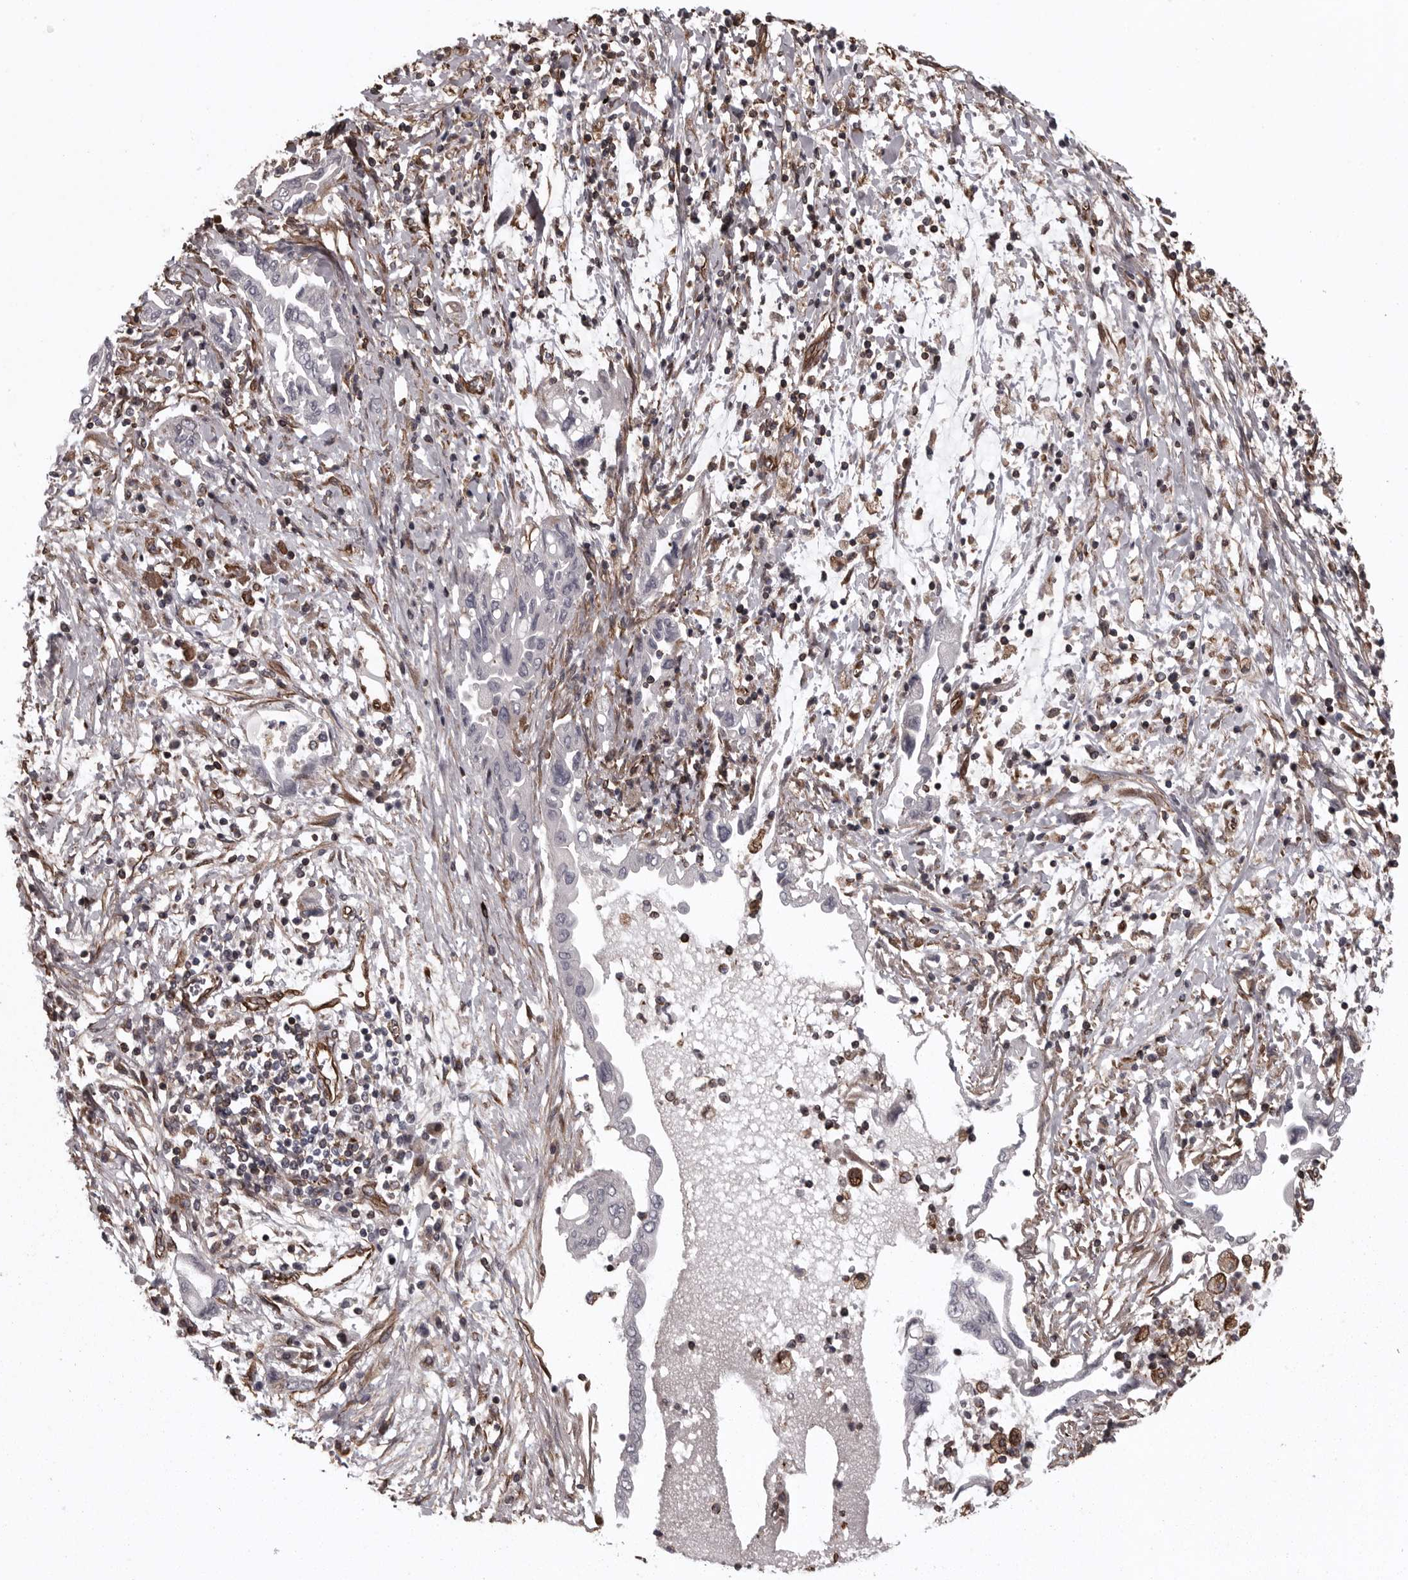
{"staining": {"intensity": "negative", "quantity": "none", "location": "none"}, "tissue": "pancreatic cancer", "cell_type": "Tumor cells", "image_type": "cancer", "snomed": [{"axis": "morphology", "description": "Adenocarcinoma, NOS"}, {"axis": "topography", "description": "Pancreas"}], "caption": "Tumor cells are negative for protein expression in human pancreatic cancer (adenocarcinoma). The staining is performed using DAB (3,3'-diaminobenzidine) brown chromogen with nuclei counter-stained in using hematoxylin.", "gene": "FAAP100", "patient": {"sex": "female", "age": 57}}